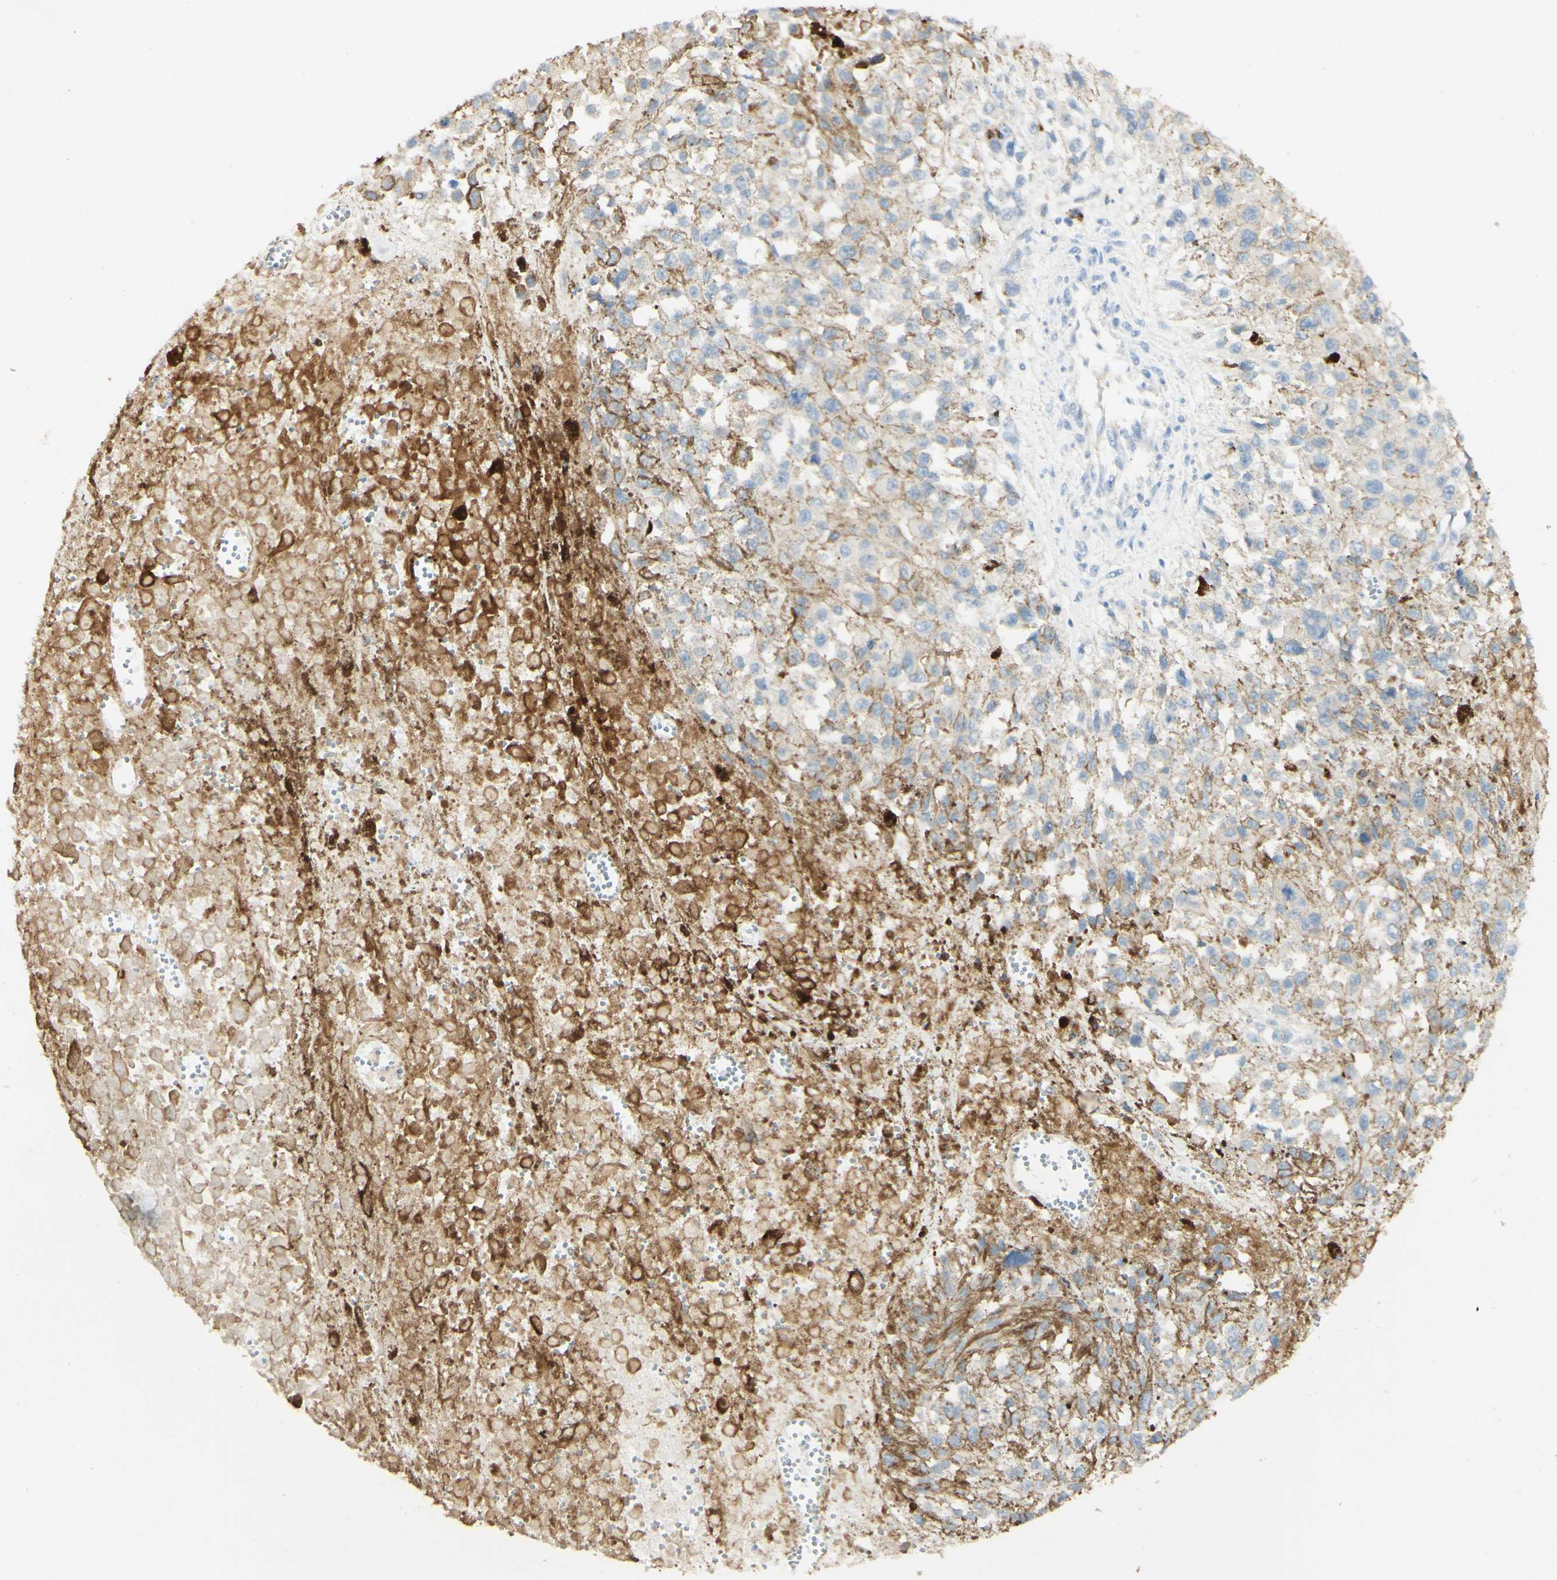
{"staining": {"intensity": "weak", "quantity": "<25%", "location": "cytoplasmic/membranous"}, "tissue": "melanoma", "cell_type": "Tumor cells", "image_type": "cancer", "snomed": [{"axis": "morphology", "description": "Malignant melanoma, Metastatic site"}, {"axis": "topography", "description": "Lymph node"}], "caption": "Protein analysis of melanoma exhibits no significant positivity in tumor cells.", "gene": "FCGRT", "patient": {"sex": "male", "age": 59}}